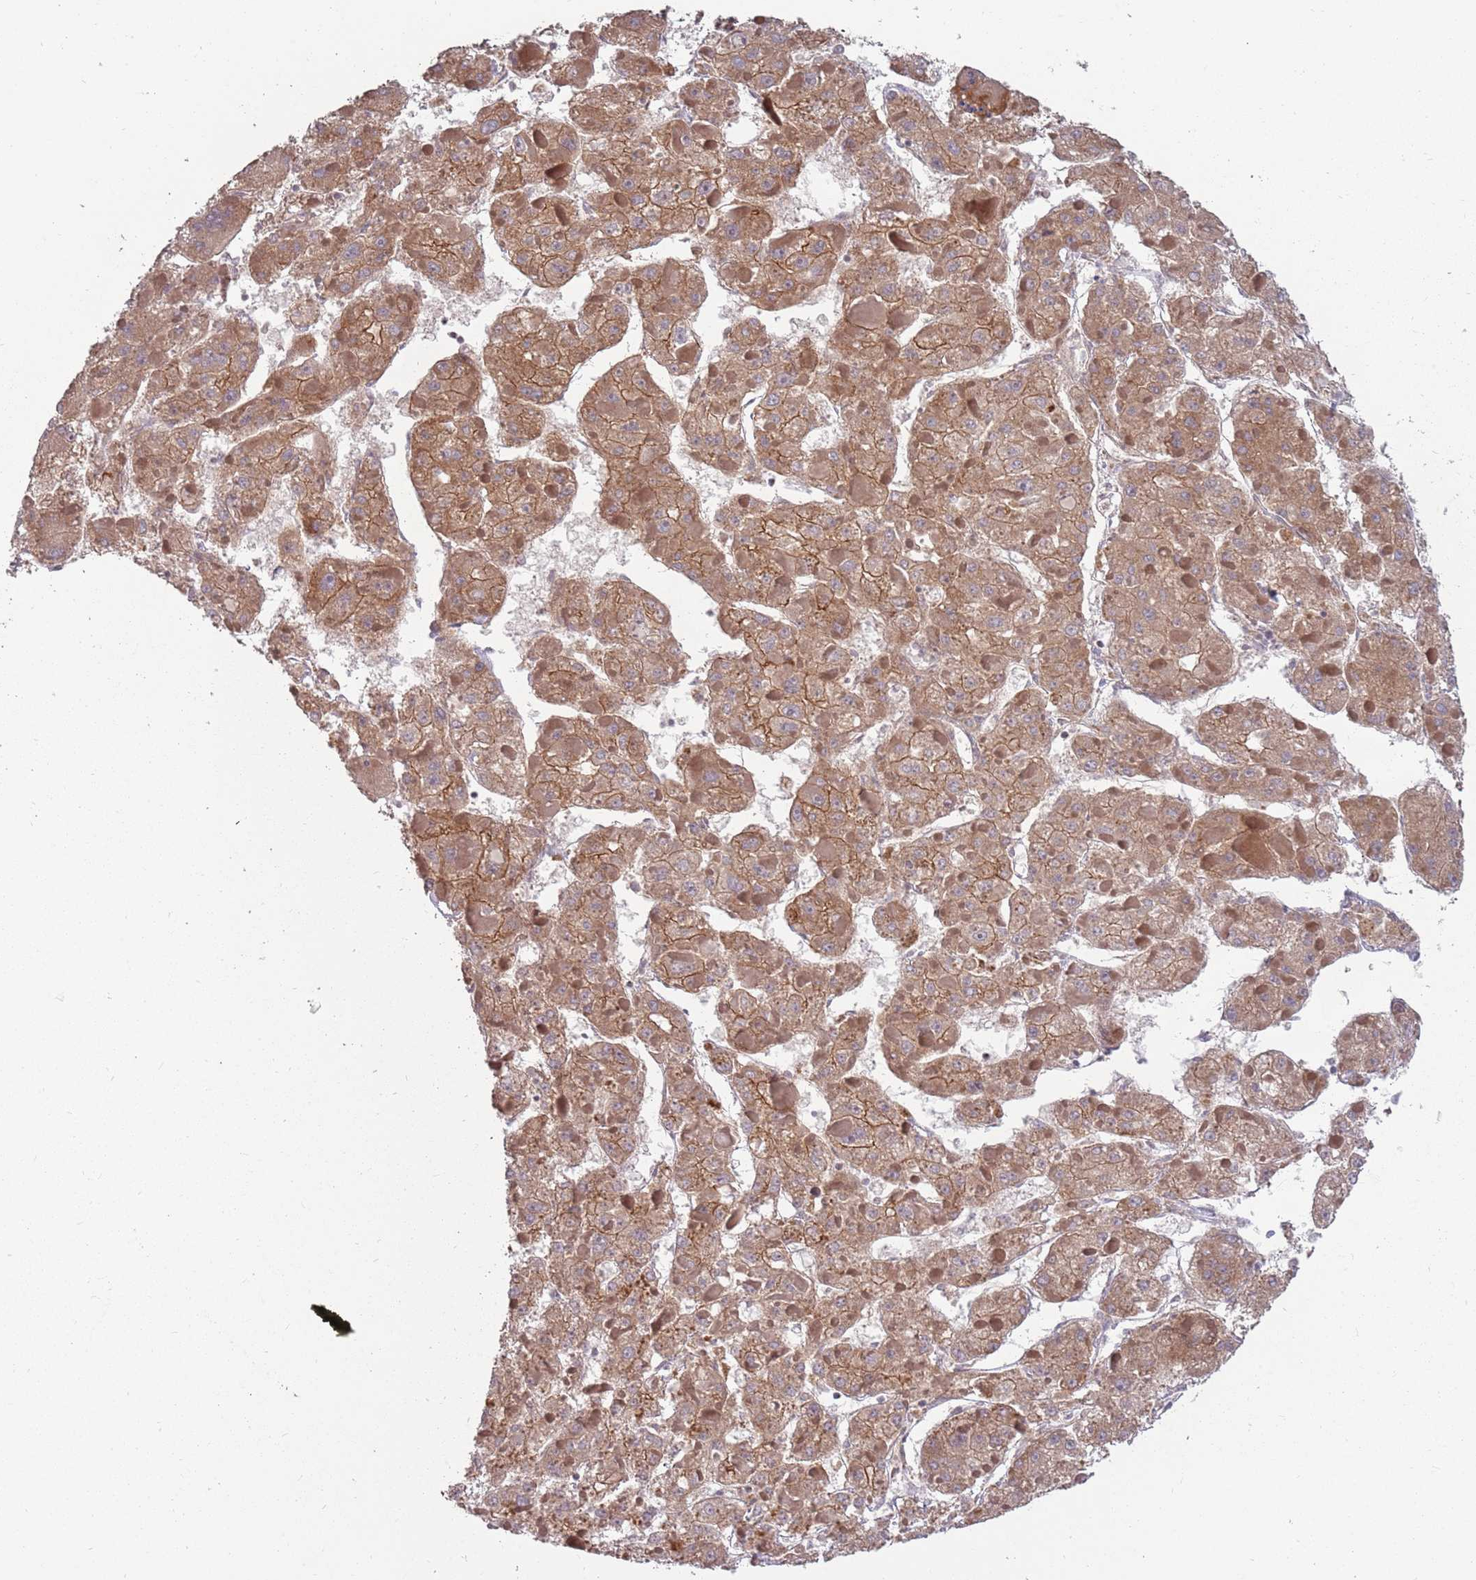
{"staining": {"intensity": "moderate", "quantity": ">75%", "location": "cytoplasmic/membranous"}, "tissue": "liver cancer", "cell_type": "Tumor cells", "image_type": "cancer", "snomed": [{"axis": "morphology", "description": "Carcinoma, Hepatocellular, NOS"}, {"axis": "topography", "description": "Liver"}], "caption": "Liver hepatocellular carcinoma tissue displays moderate cytoplasmic/membranous staining in about >75% of tumor cells", "gene": "PLD6", "patient": {"sex": "female", "age": 73}}